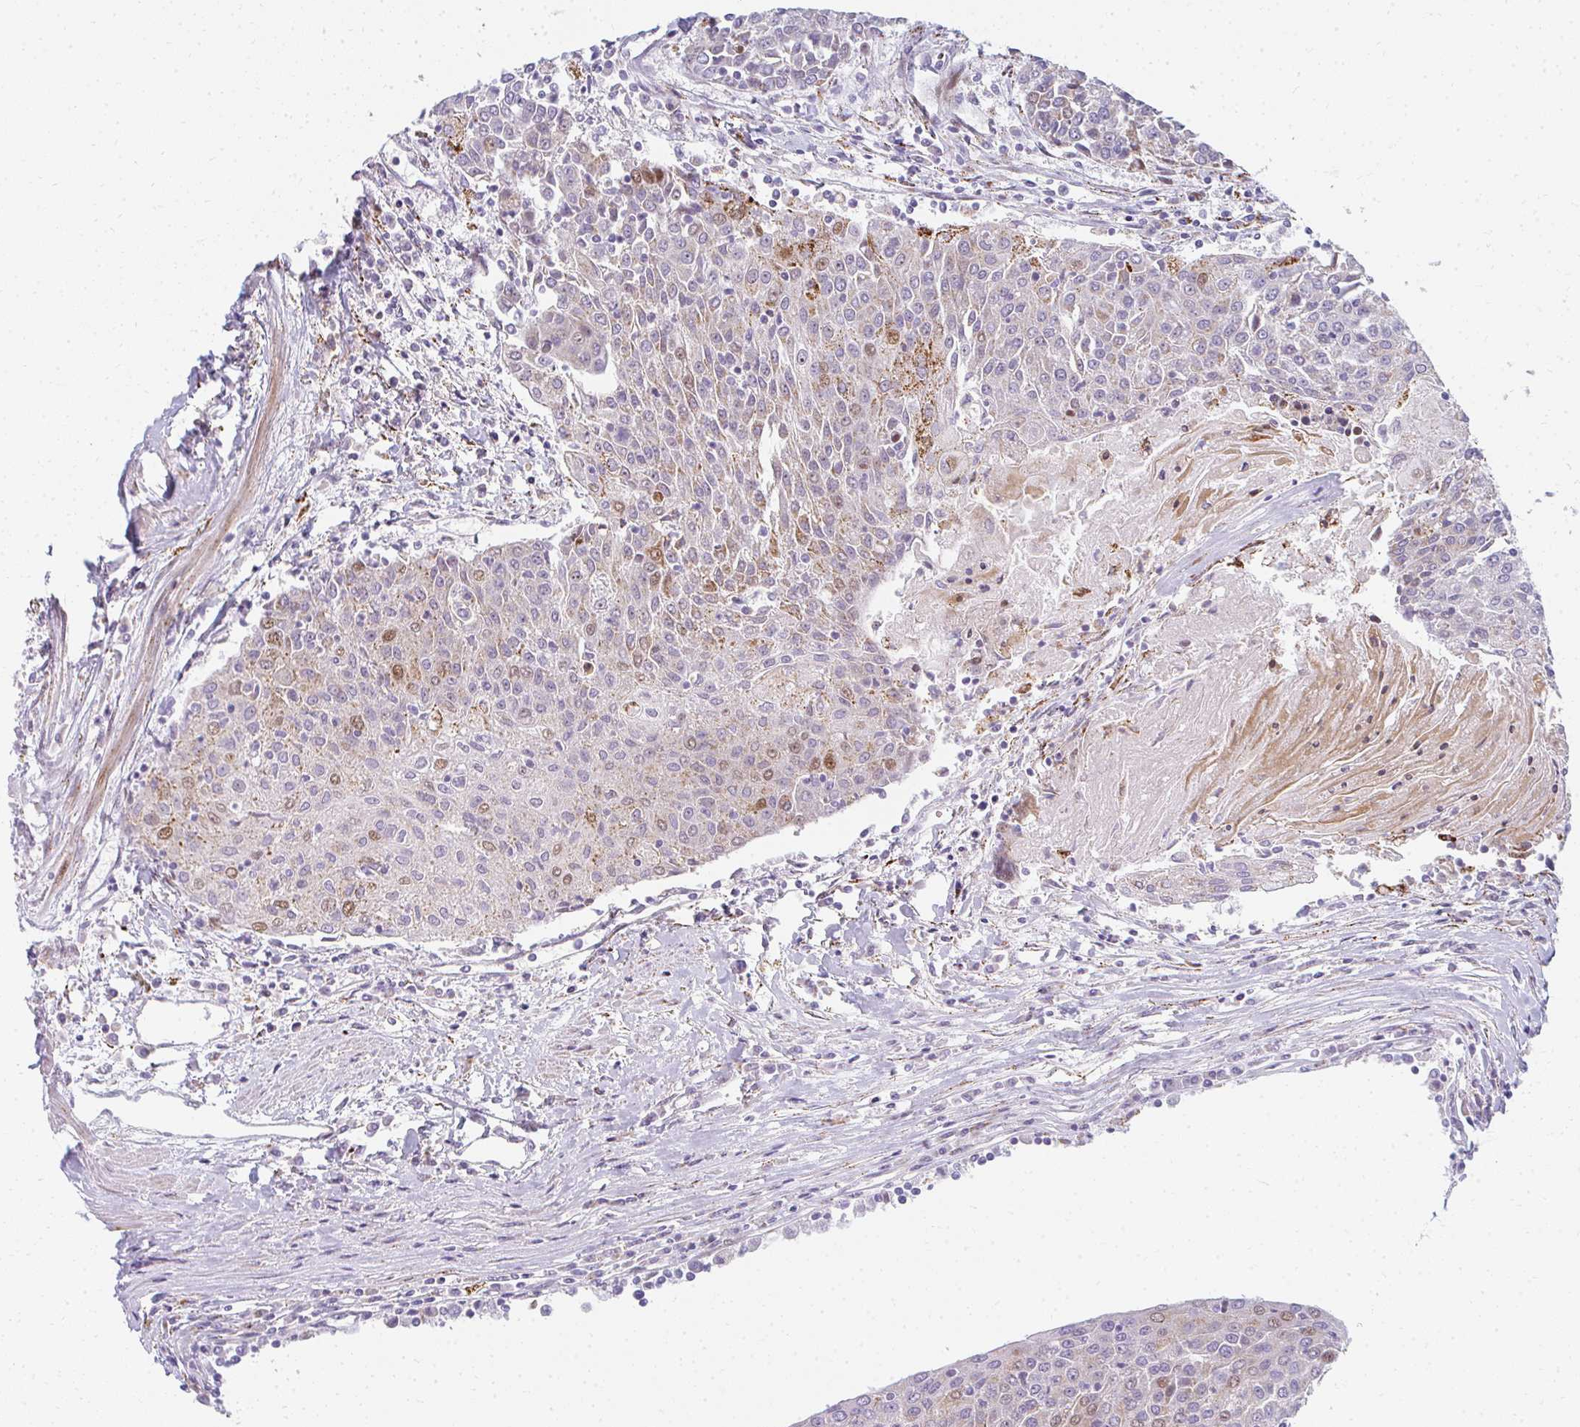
{"staining": {"intensity": "moderate", "quantity": "<25%", "location": "cytoplasmic/membranous,nuclear"}, "tissue": "urothelial cancer", "cell_type": "Tumor cells", "image_type": "cancer", "snomed": [{"axis": "morphology", "description": "Urothelial carcinoma, High grade"}, {"axis": "topography", "description": "Urinary bladder"}], "caption": "A brown stain highlights moderate cytoplasmic/membranous and nuclear expression of a protein in urothelial cancer tumor cells.", "gene": "PLA2G5", "patient": {"sex": "female", "age": 85}}